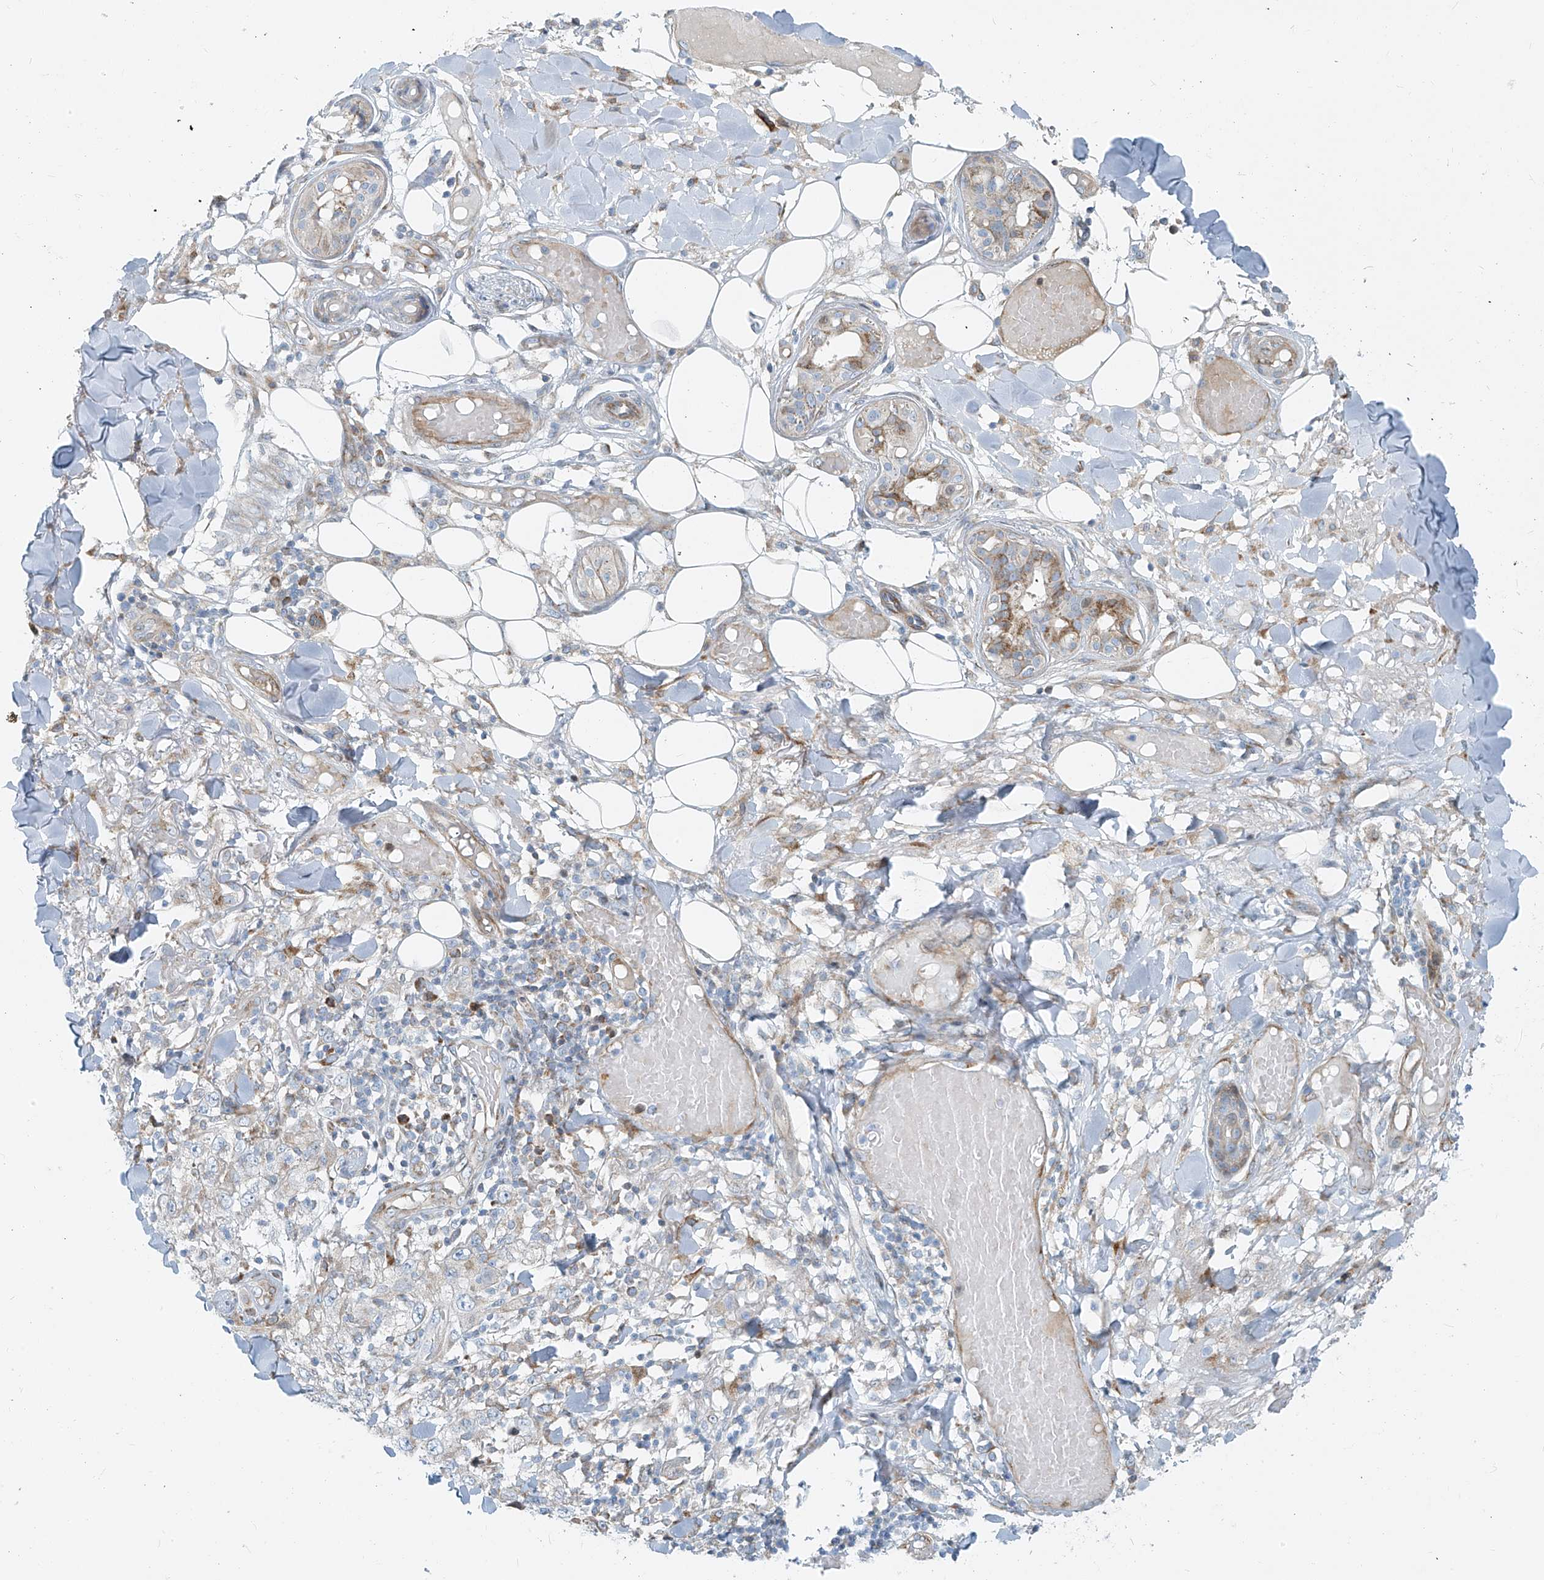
{"staining": {"intensity": "moderate", "quantity": "<25%", "location": "cytoplasmic/membranous"}, "tissue": "skin cancer", "cell_type": "Tumor cells", "image_type": "cancer", "snomed": [{"axis": "morphology", "description": "Squamous cell carcinoma, NOS"}, {"axis": "topography", "description": "Skin"}], "caption": "Tumor cells reveal moderate cytoplasmic/membranous positivity in approximately <25% of cells in skin squamous cell carcinoma.", "gene": "HIC2", "patient": {"sex": "female", "age": 88}}